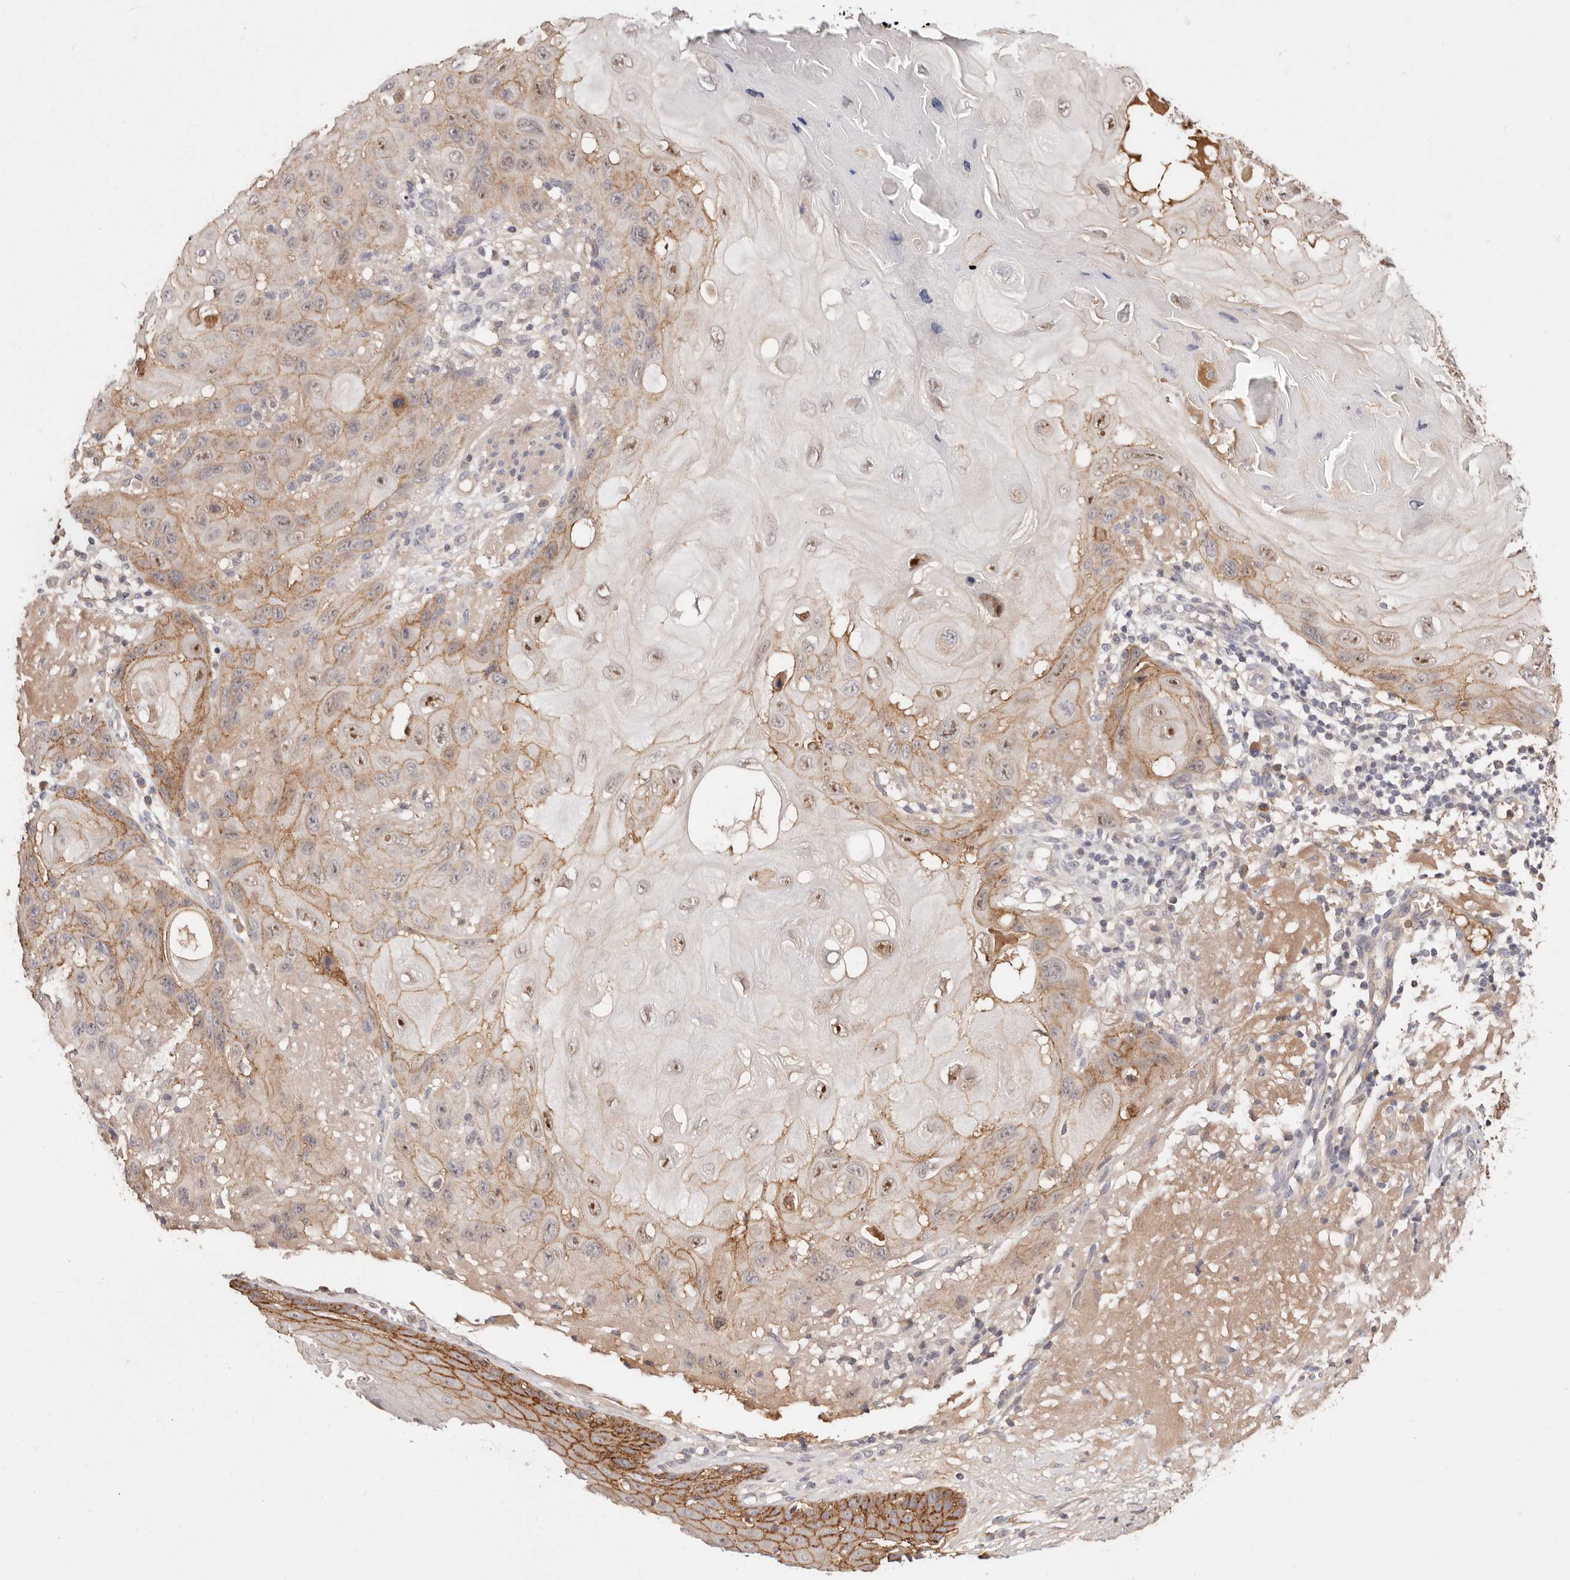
{"staining": {"intensity": "moderate", "quantity": "25%-75%", "location": "cytoplasmic/membranous,nuclear"}, "tissue": "skin cancer", "cell_type": "Tumor cells", "image_type": "cancer", "snomed": [{"axis": "morphology", "description": "Normal tissue, NOS"}, {"axis": "morphology", "description": "Squamous cell carcinoma, NOS"}, {"axis": "topography", "description": "Skin"}], "caption": "This photomicrograph exhibits IHC staining of skin squamous cell carcinoma, with medium moderate cytoplasmic/membranous and nuclear positivity in about 25%-75% of tumor cells.", "gene": "CXADR", "patient": {"sex": "female", "age": 96}}